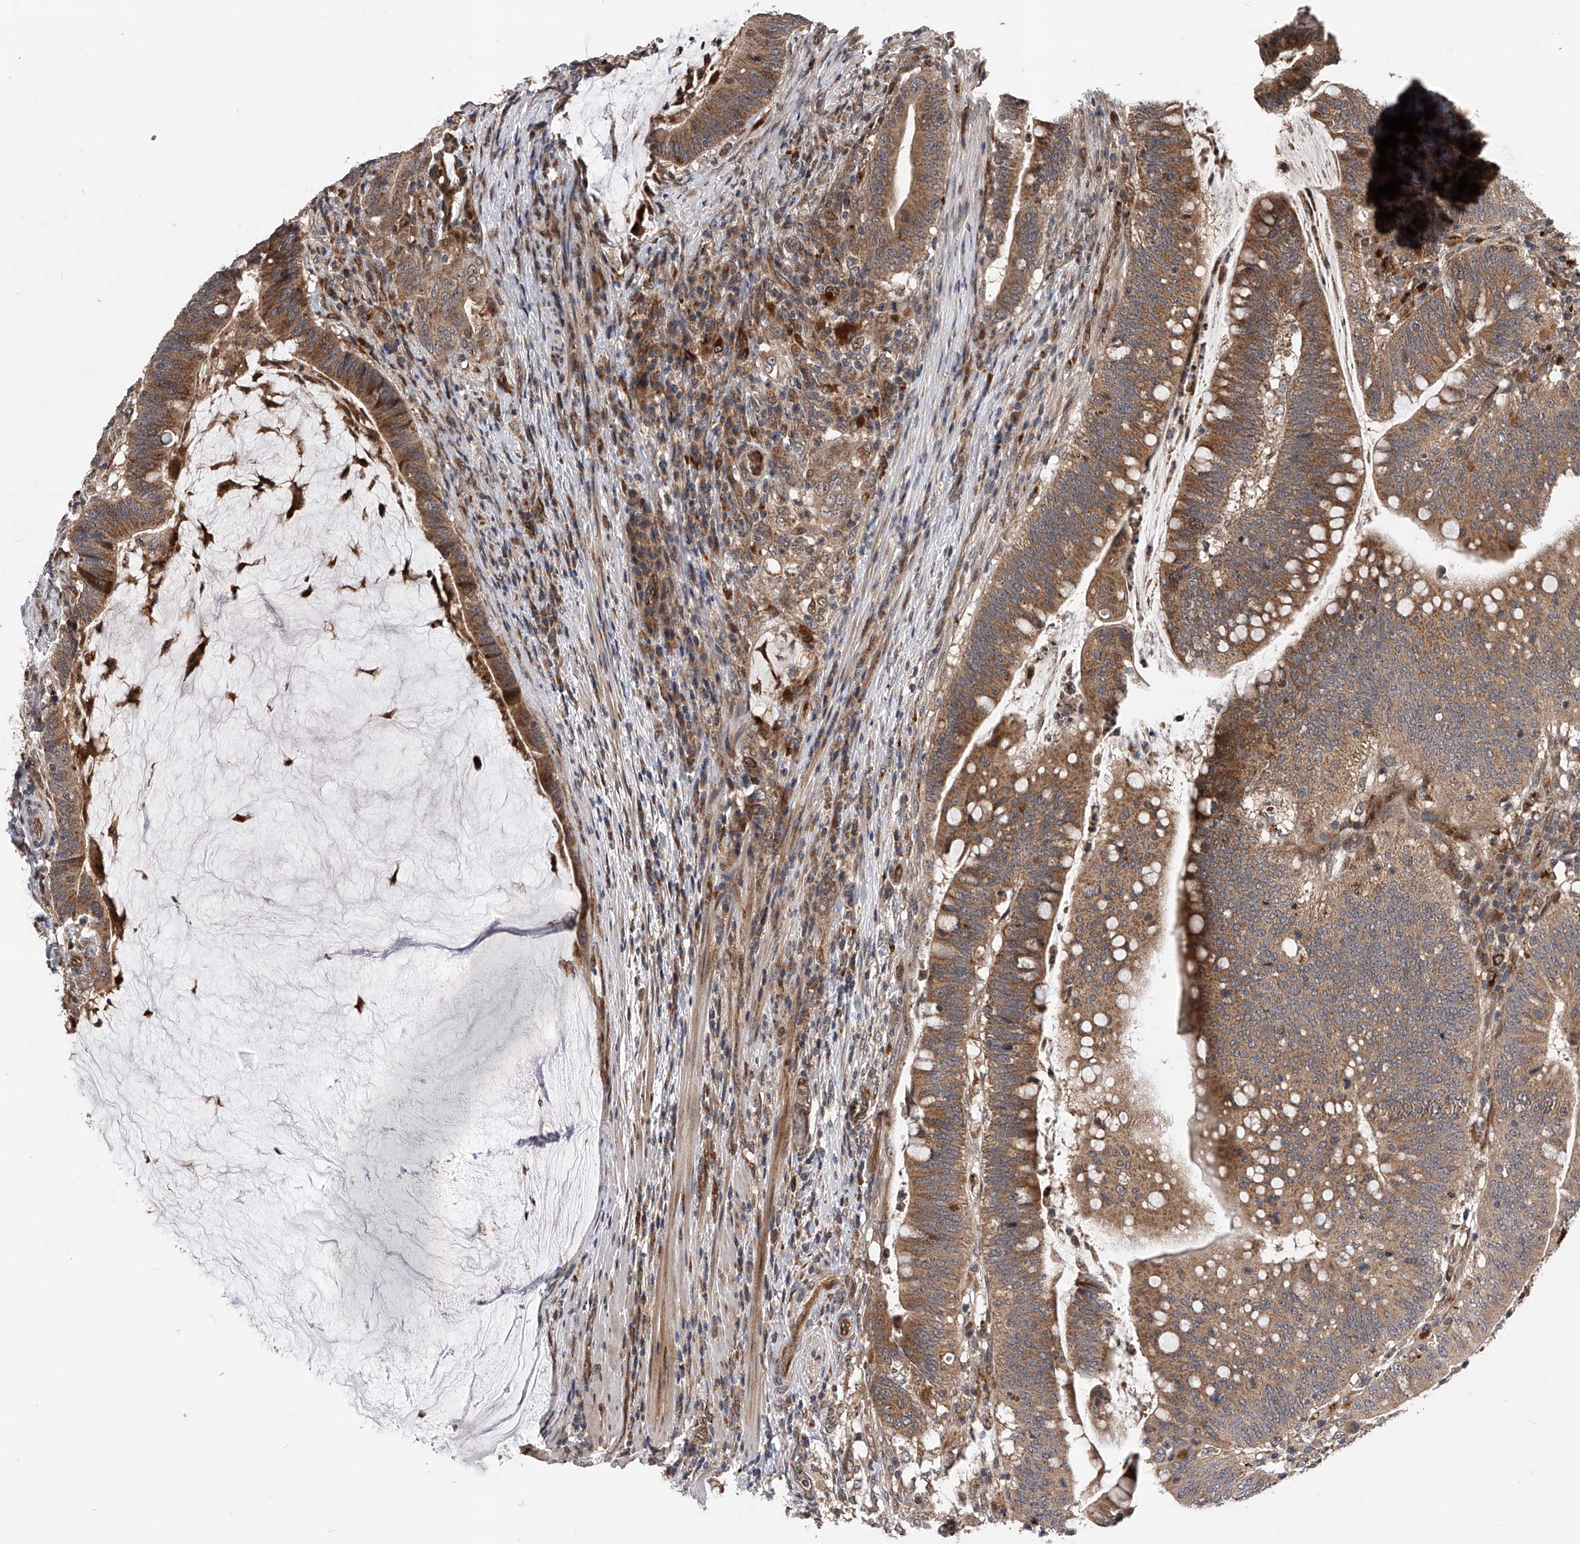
{"staining": {"intensity": "moderate", "quantity": ">75%", "location": "cytoplasmic/membranous"}, "tissue": "colorectal cancer", "cell_type": "Tumor cells", "image_type": "cancer", "snomed": [{"axis": "morphology", "description": "Adenocarcinoma, NOS"}, {"axis": "topography", "description": "Colon"}], "caption": "Immunohistochemistry histopathology image of neoplastic tissue: adenocarcinoma (colorectal) stained using immunohistochemistry demonstrates medium levels of moderate protein expression localized specifically in the cytoplasmic/membranous of tumor cells, appearing as a cytoplasmic/membranous brown color.", "gene": "MAP3K11", "patient": {"sex": "female", "age": 66}}